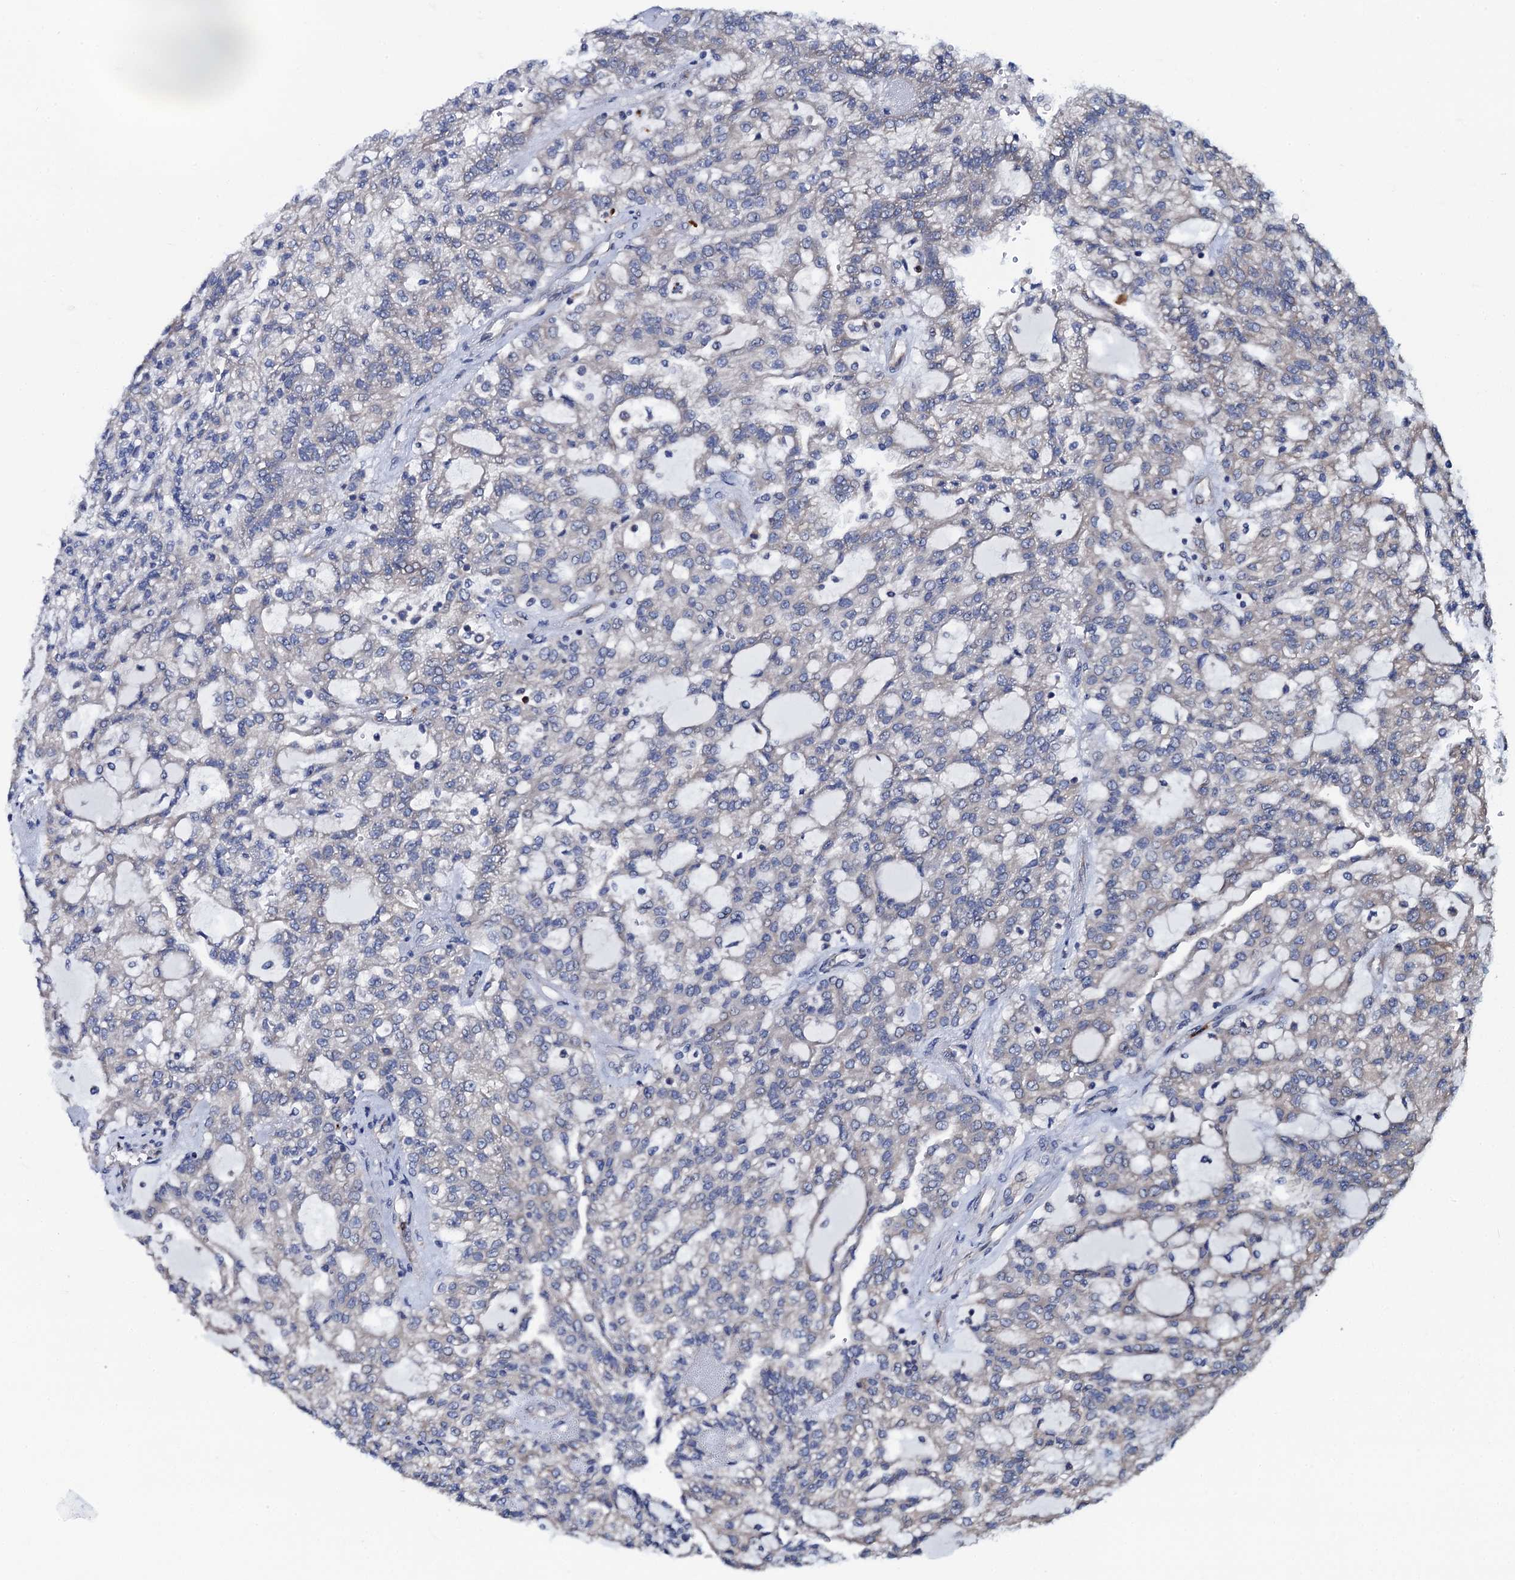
{"staining": {"intensity": "weak", "quantity": "<25%", "location": "cytoplasmic/membranous"}, "tissue": "renal cancer", "cell_type": "Tumor cells", "image_type": "cancer", "snomed": [{"axis": "morphology", "description": "Adenocarcinoma, NOS"}, {"axis": "topography", "description": "Kidney"}], "caption": "Renal cancer was stained to show a protein in brown. There is no significant staining in tumor cells.", "gene": "ADCY9", "patient": {"sex": "male", "age": 63}}